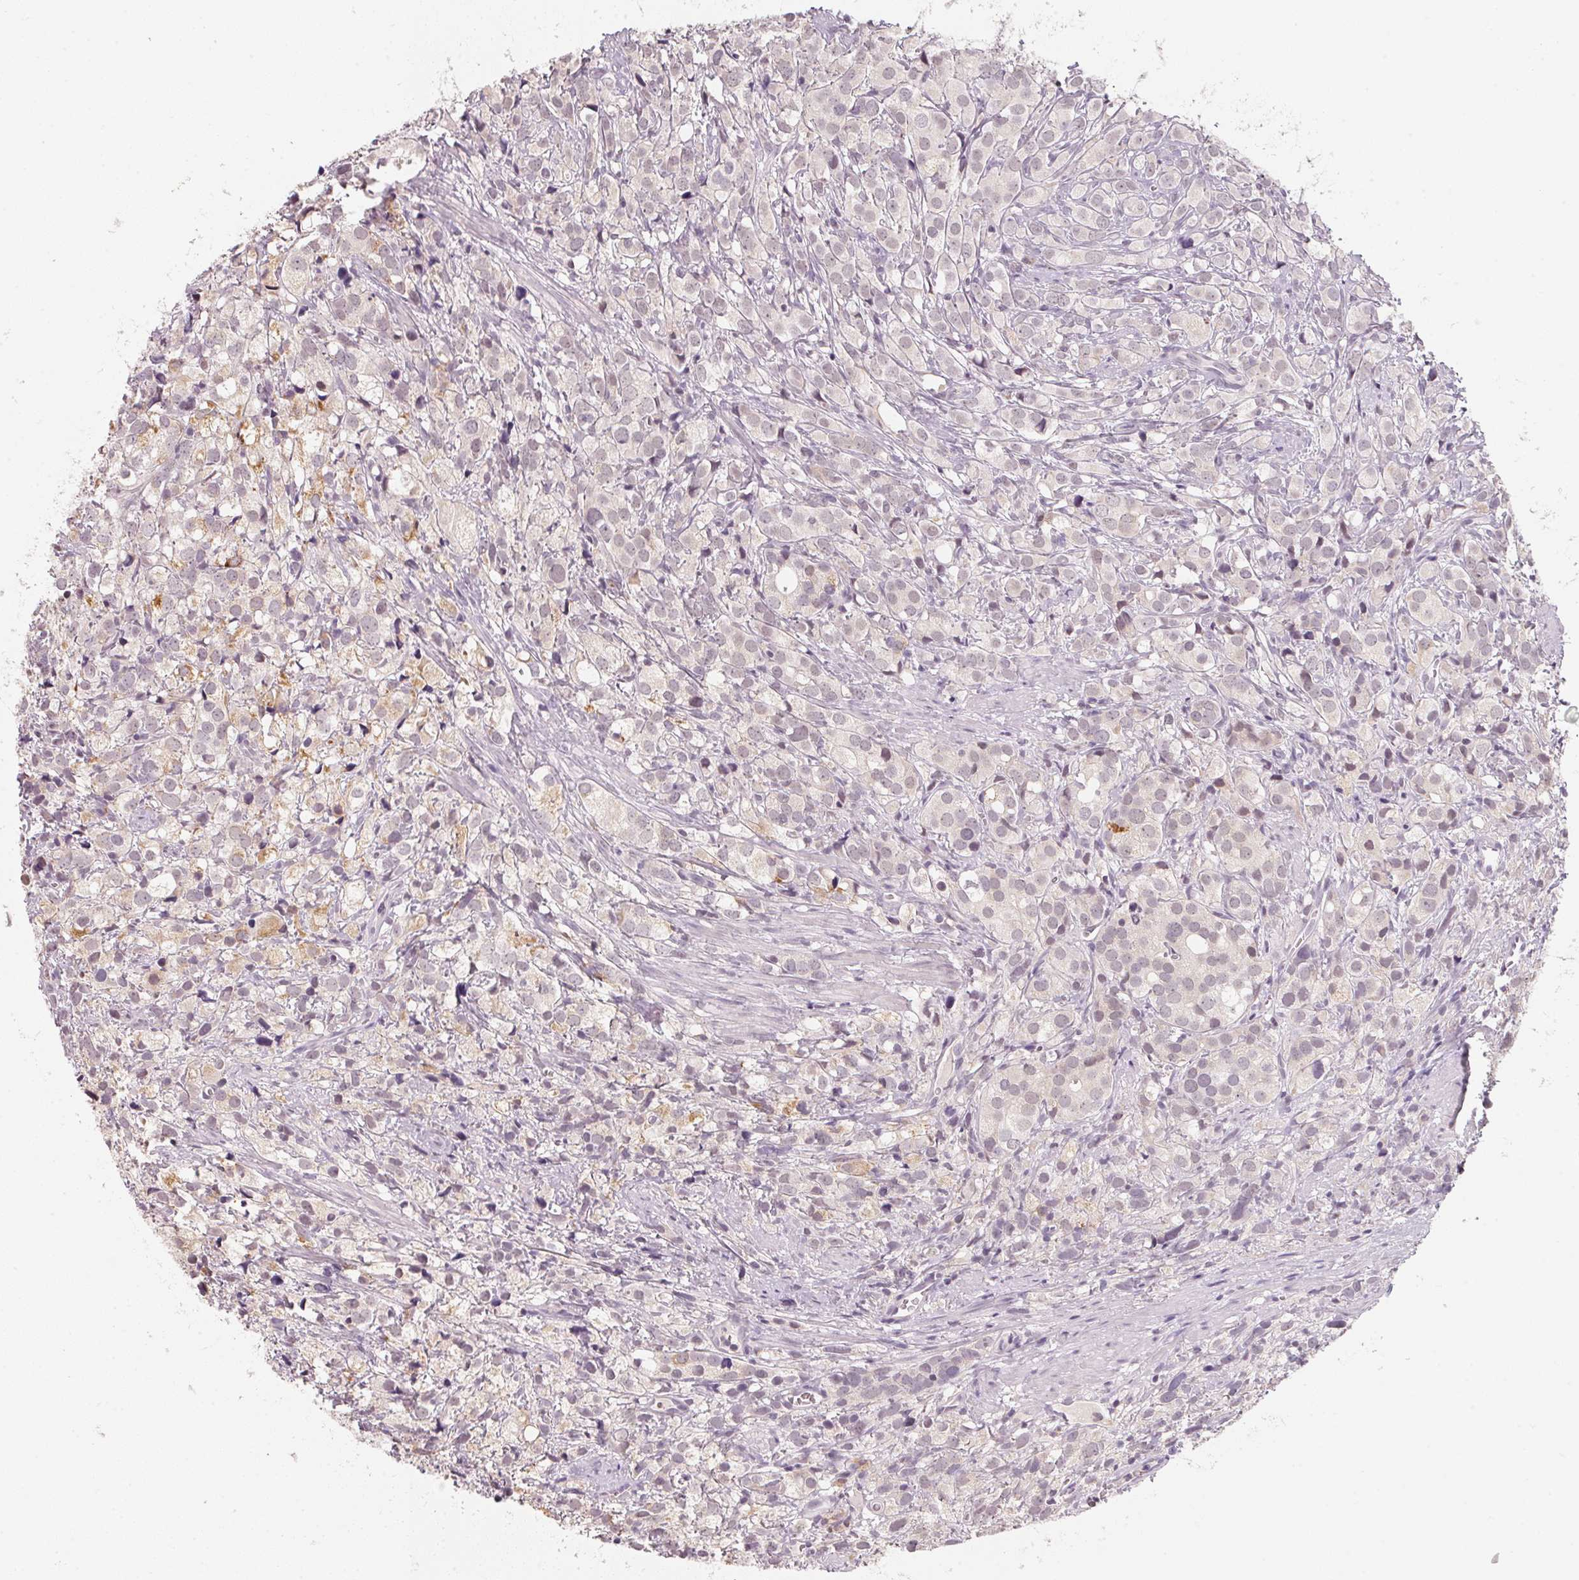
{"staining": {"intensity": "moderate", "quantity": "<25%", "location": "cytoplasmic/membranous"}, "tissue": "prostate cancer", "cell_type": "Tumor cells", "image_type": "cancer", "snomed": [{"axis": "morphology", "description": "Adenocarcinoma, High grade"}, {"axis": "topography", "description": "Prostate"}], "caption": "A brown stain shows moderate cytoplasmic/membranous staining of a protein in prostate high-grade adenocarcinoma tumor cells.", "gene": "ANKRD31", "patient": {"sex": "male", "age": 86}}